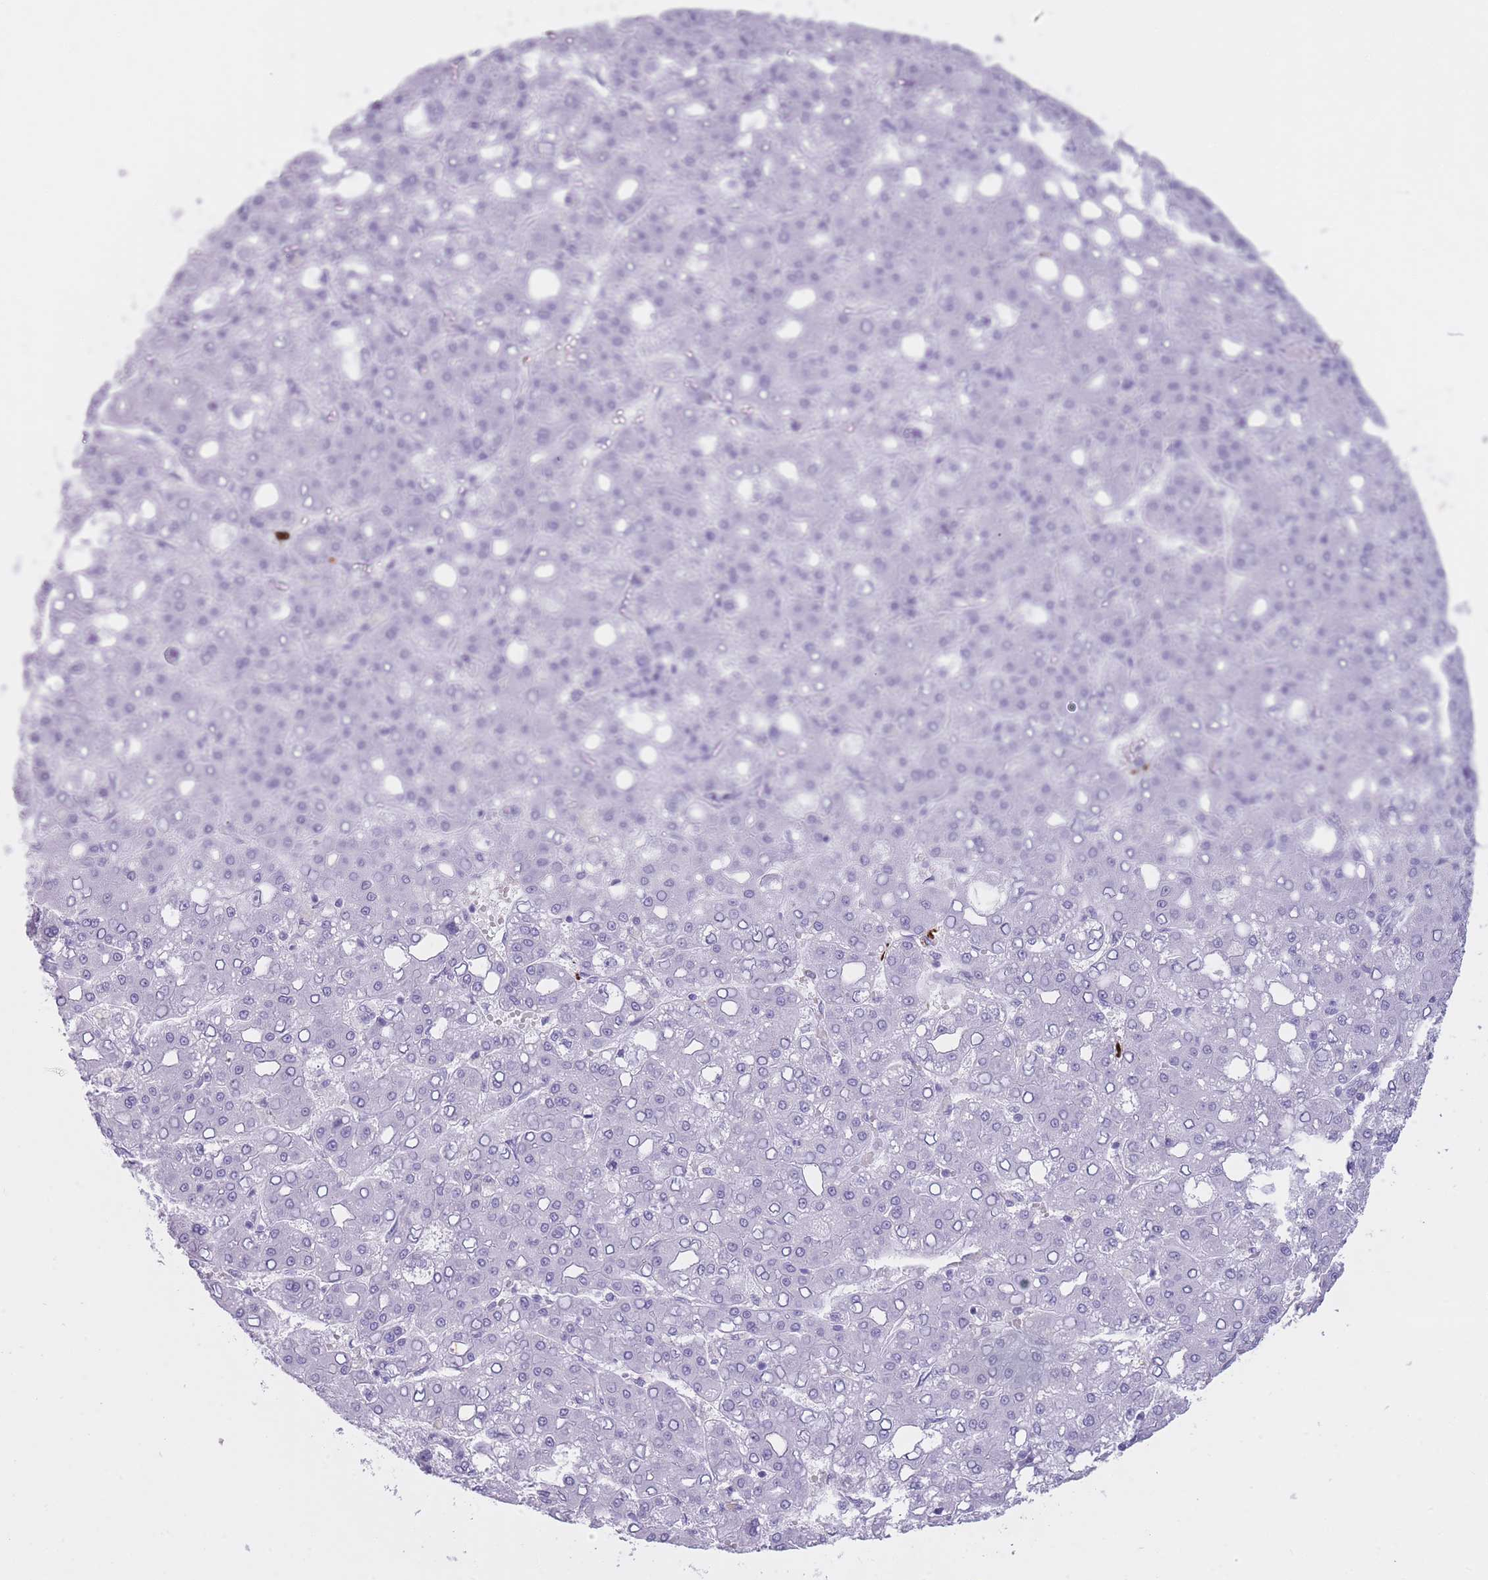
{"staining": {"intensity": "negative", "quantity": "none", "location": "none"}, "tissue": "liver cancer", "cell_type": "Tumor cells", "image_type": "cancer", "snomed": [{"axis": "morphology", "description": "Carcinoma, Hepatocellular, NOS"}, {"axis": "topography", "description": "Liver"}], "caption": "Tumor cells show no significant protein positivity in liver hepatocellular carcinoma.", "gene": "OR4F21", "patient": {"sex": "male", "age": 65}}